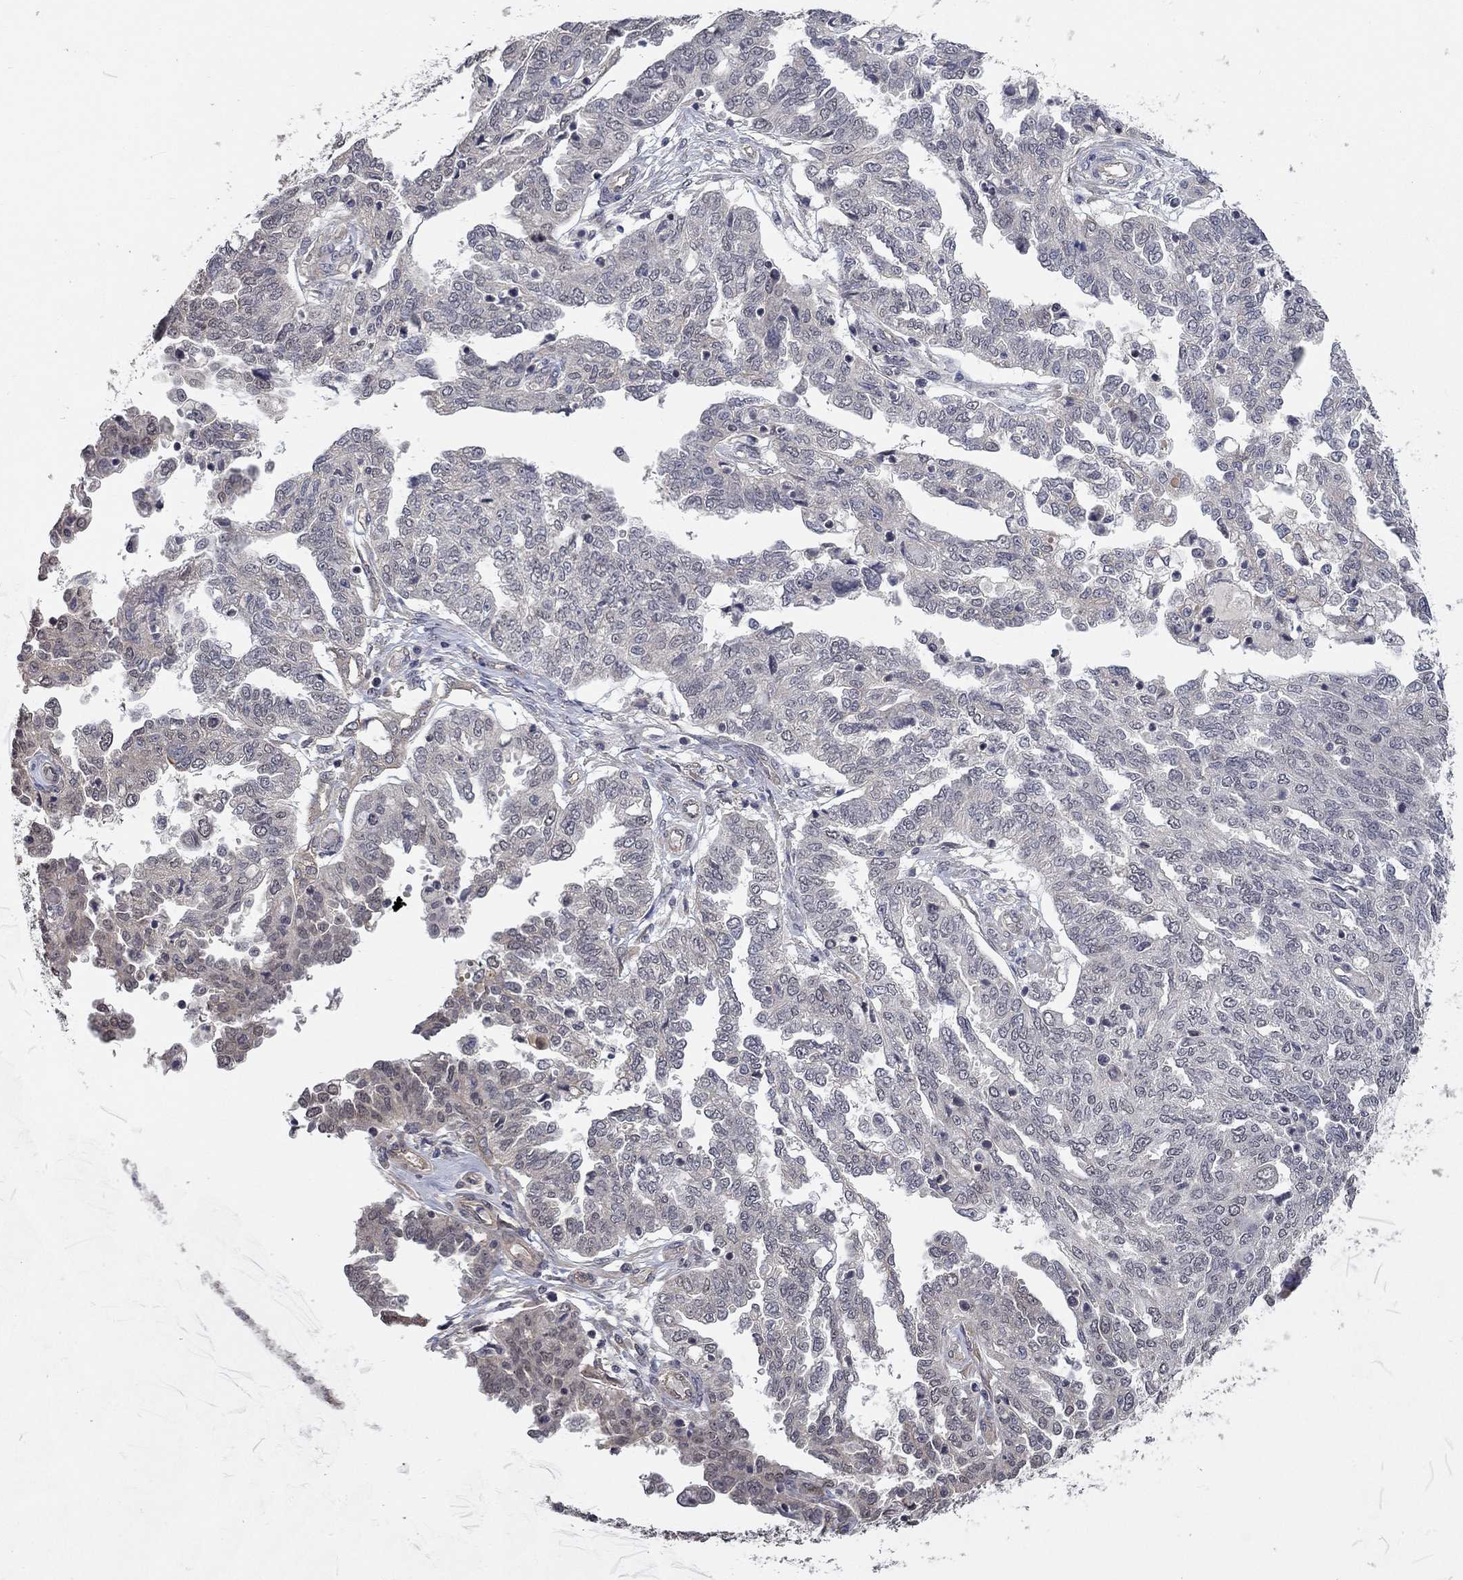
{"staining": {"intensity": "negative", "quantity": "none", "location": "none"}, "tissue": "ovarian cancer", "cell_type": "Tumor cells", "image_type": "cancer", "snomed": [{"axis": "morphology", "description": "Cystadenocarcinoma, serous, NOS"}, {"axis": "topography", "description": "Ovary"}], "caption": "An immunohistochemistry image of serous cystadenocarcinoma (ovarian) is shown. There is no staining in tumor cells of serous cystadenocarcinoma (ovarian).", "gene": "WASF3", "patient": {"sex": "female", "age": 67}}